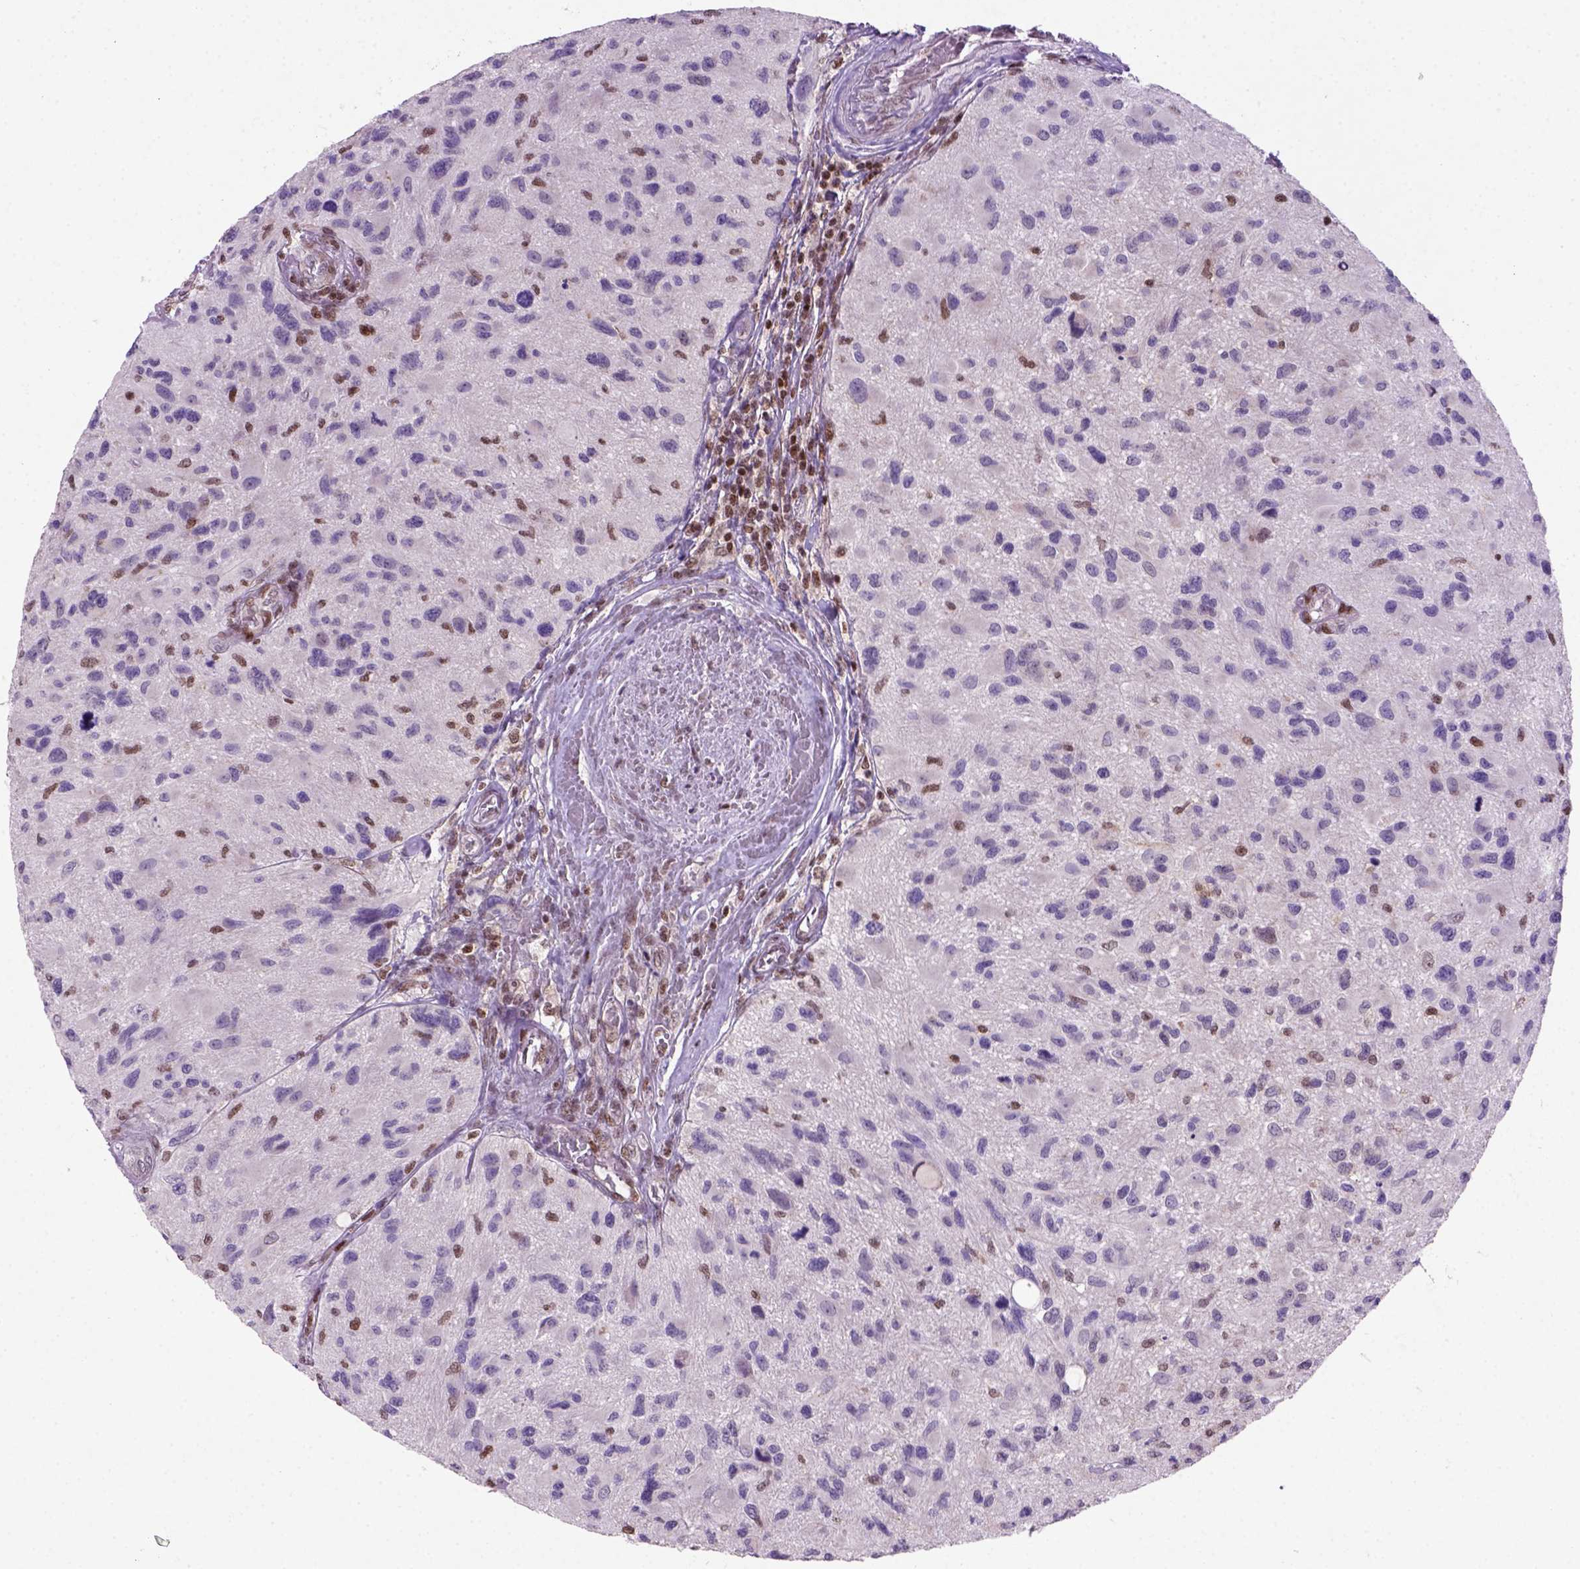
{"staining": {"intensity": "negative", "quantity": "none", "location": "none"}, "tissue": "glioma", "cell_type": "Tumor cells", "image_type": "cancer", "snomed": [{"axis": "morphology", "description": "Glioma, malignant, NOS"}, {"axis": "morphology", "description": "Glioma, malignant, High grade"}, {"axis": "topography", "description": "Brain"}], "caption": "Immunohistochemical staining of human glioma shows no significant staining in tumor cells.", "gene": "MGMT", "patient": {"sex": "female", "age": 71}}